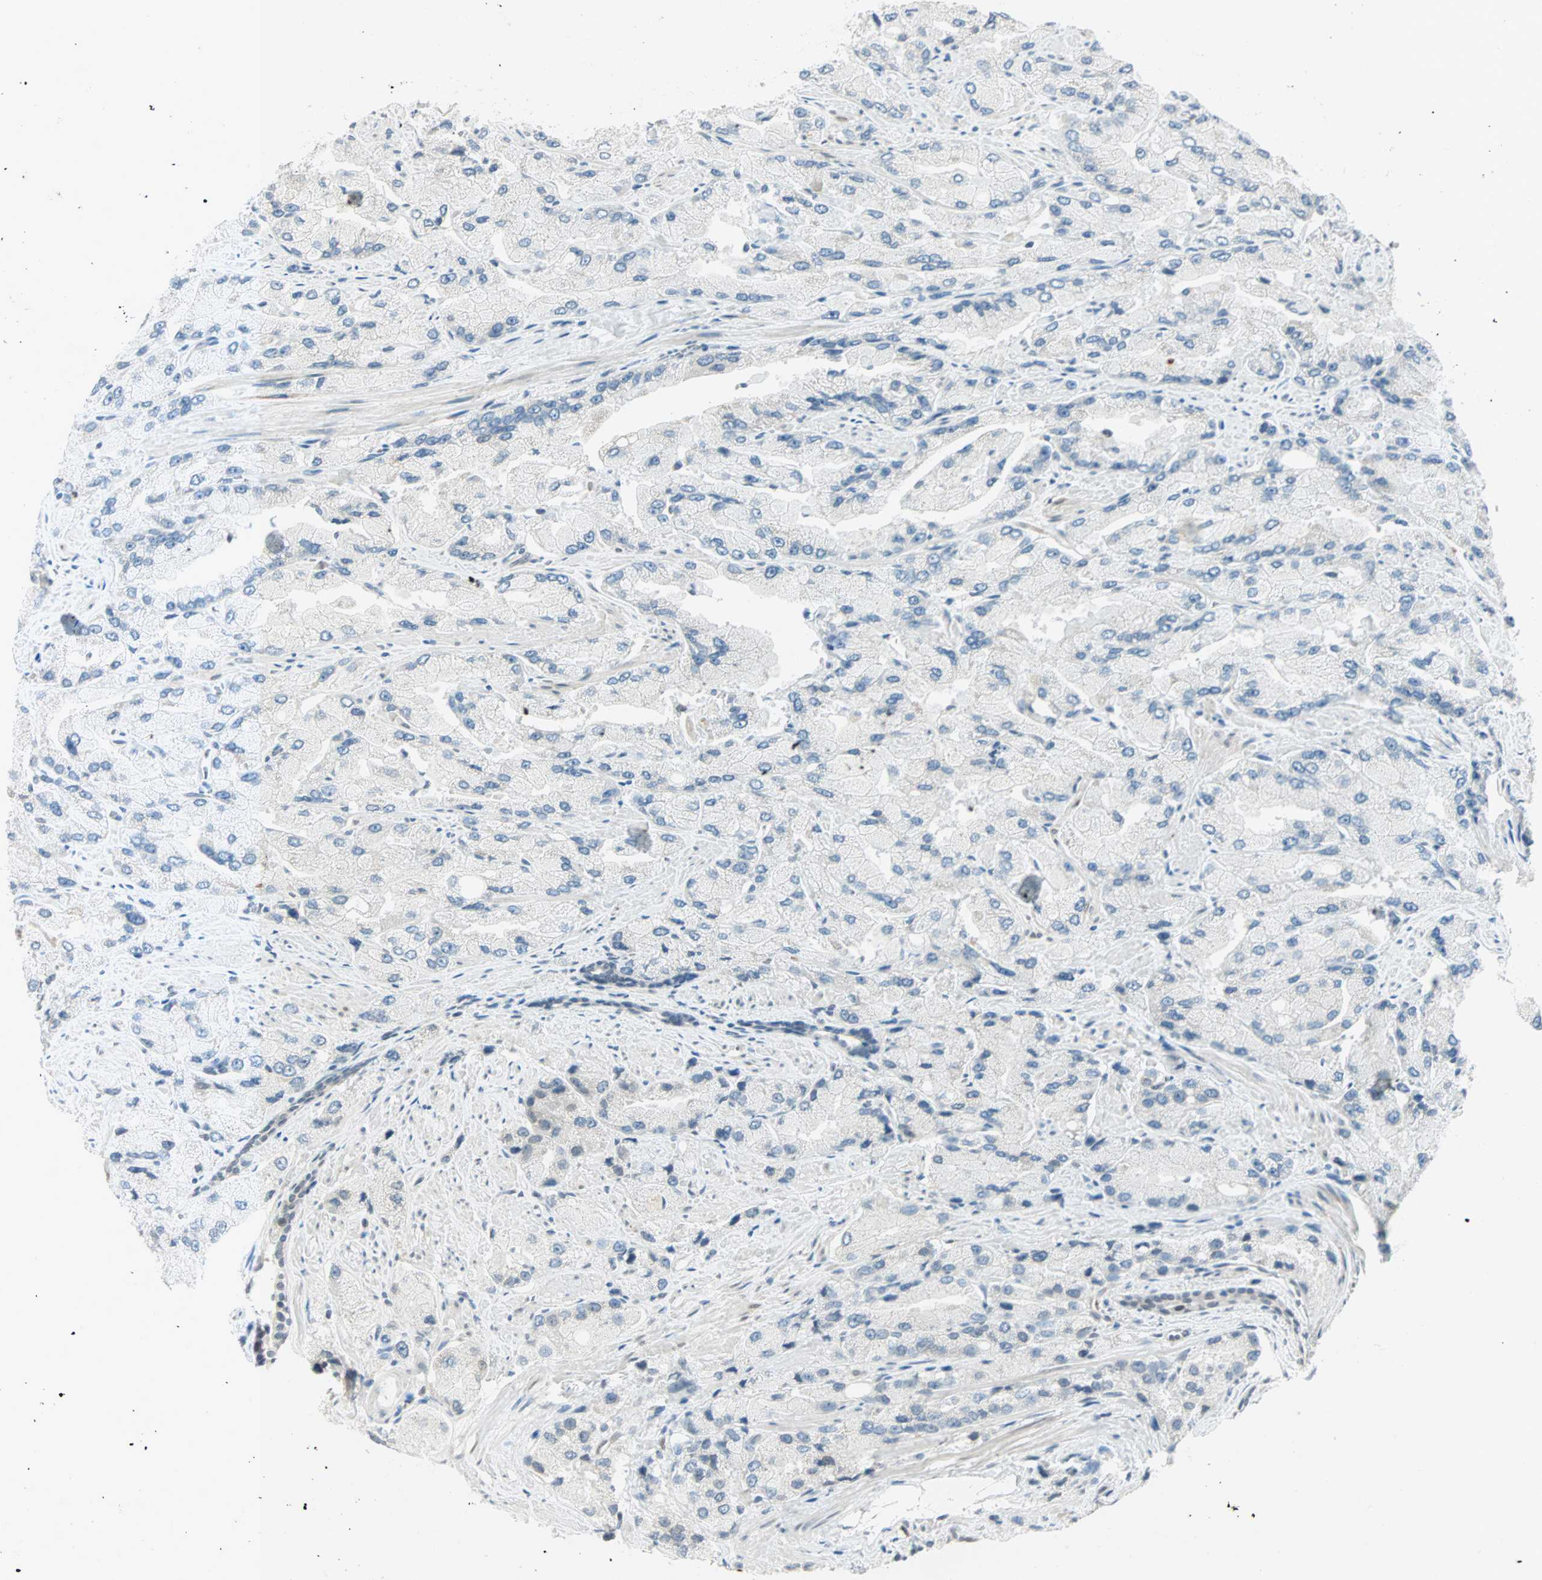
{"staining": {"intensity": "negative", "quantity": "none", "location": "none"}, "tissue": "prostate cancer", "cell_type": "Tumor cells", "image_type": "cancer", "snomed": [{"axis": "morphology", "description": "Adenocarcinoma, High grade"}, {"axis": "topography", "description": "Prostate"}], "caption": "This is an immunohistochemistry (IHC) photomicrograph of prostate cancer. There is no expression in tumor cells.", "gene": "BCAN", "patient": {"sex": "male", "age": 58}}